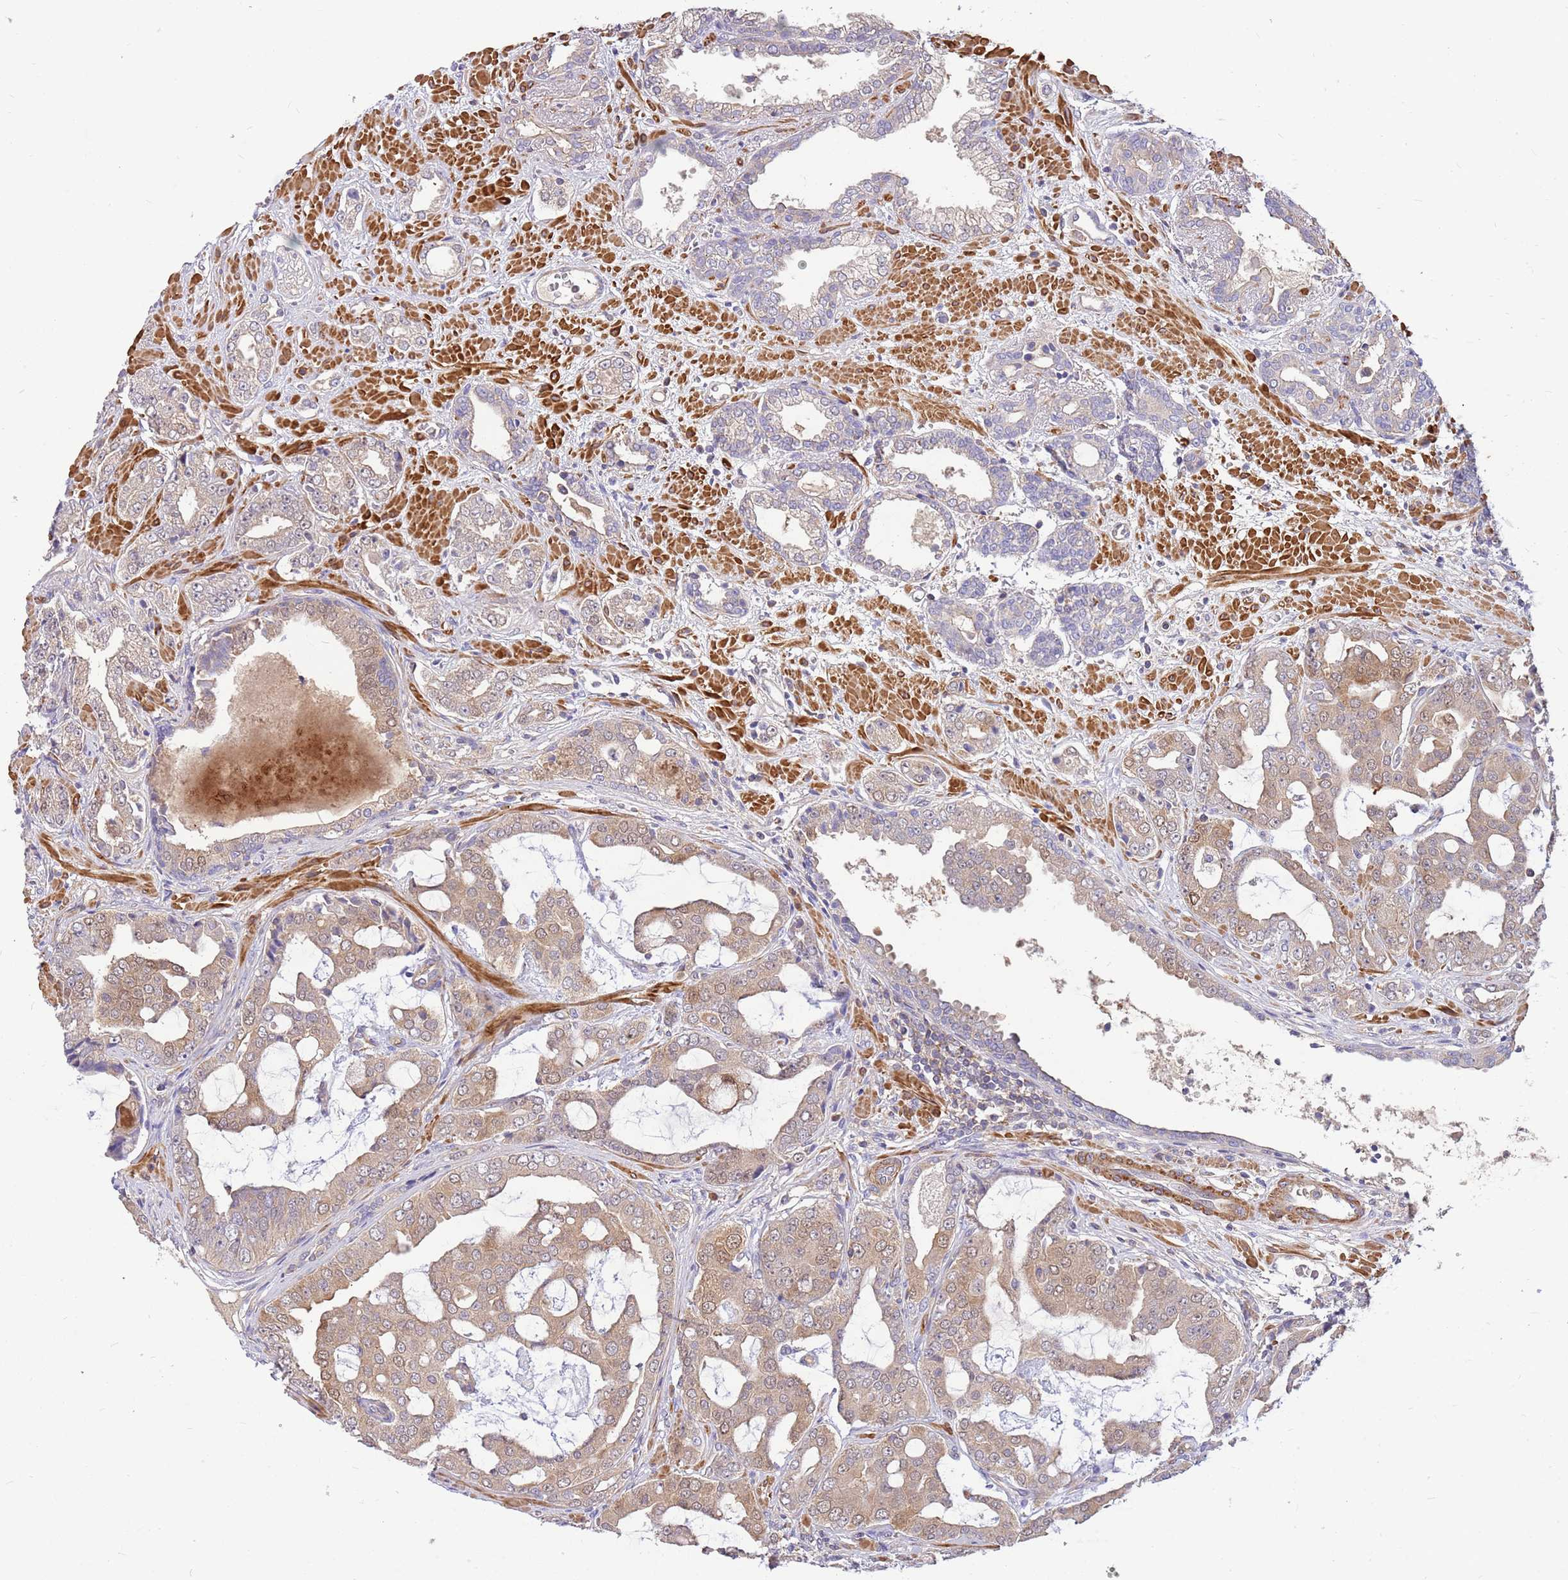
{"staining": {"intensity": "moderate", "quantity": ">75%", "location": "cytoplasmic/membranous"}, "tissue": "prostate cancer", "cell_type": "Tumor cells", "image_type": "cancer", "snomed": [{"axis": "morphology", "description": "Adenocarcinoma, High grade"}, {"axis": "topography", "description": "Prostate"}], "caption": "Protein expression analysis of high-grade adenocarcinoma (prostate) reveals moderate cytoplasmic/membranous positivity in about >75% of tumor cells. (DAB IHC with brightfield microscopy, high magnification).", "gene": "MVD", "patient": {"sex": "male", "age": 71}}